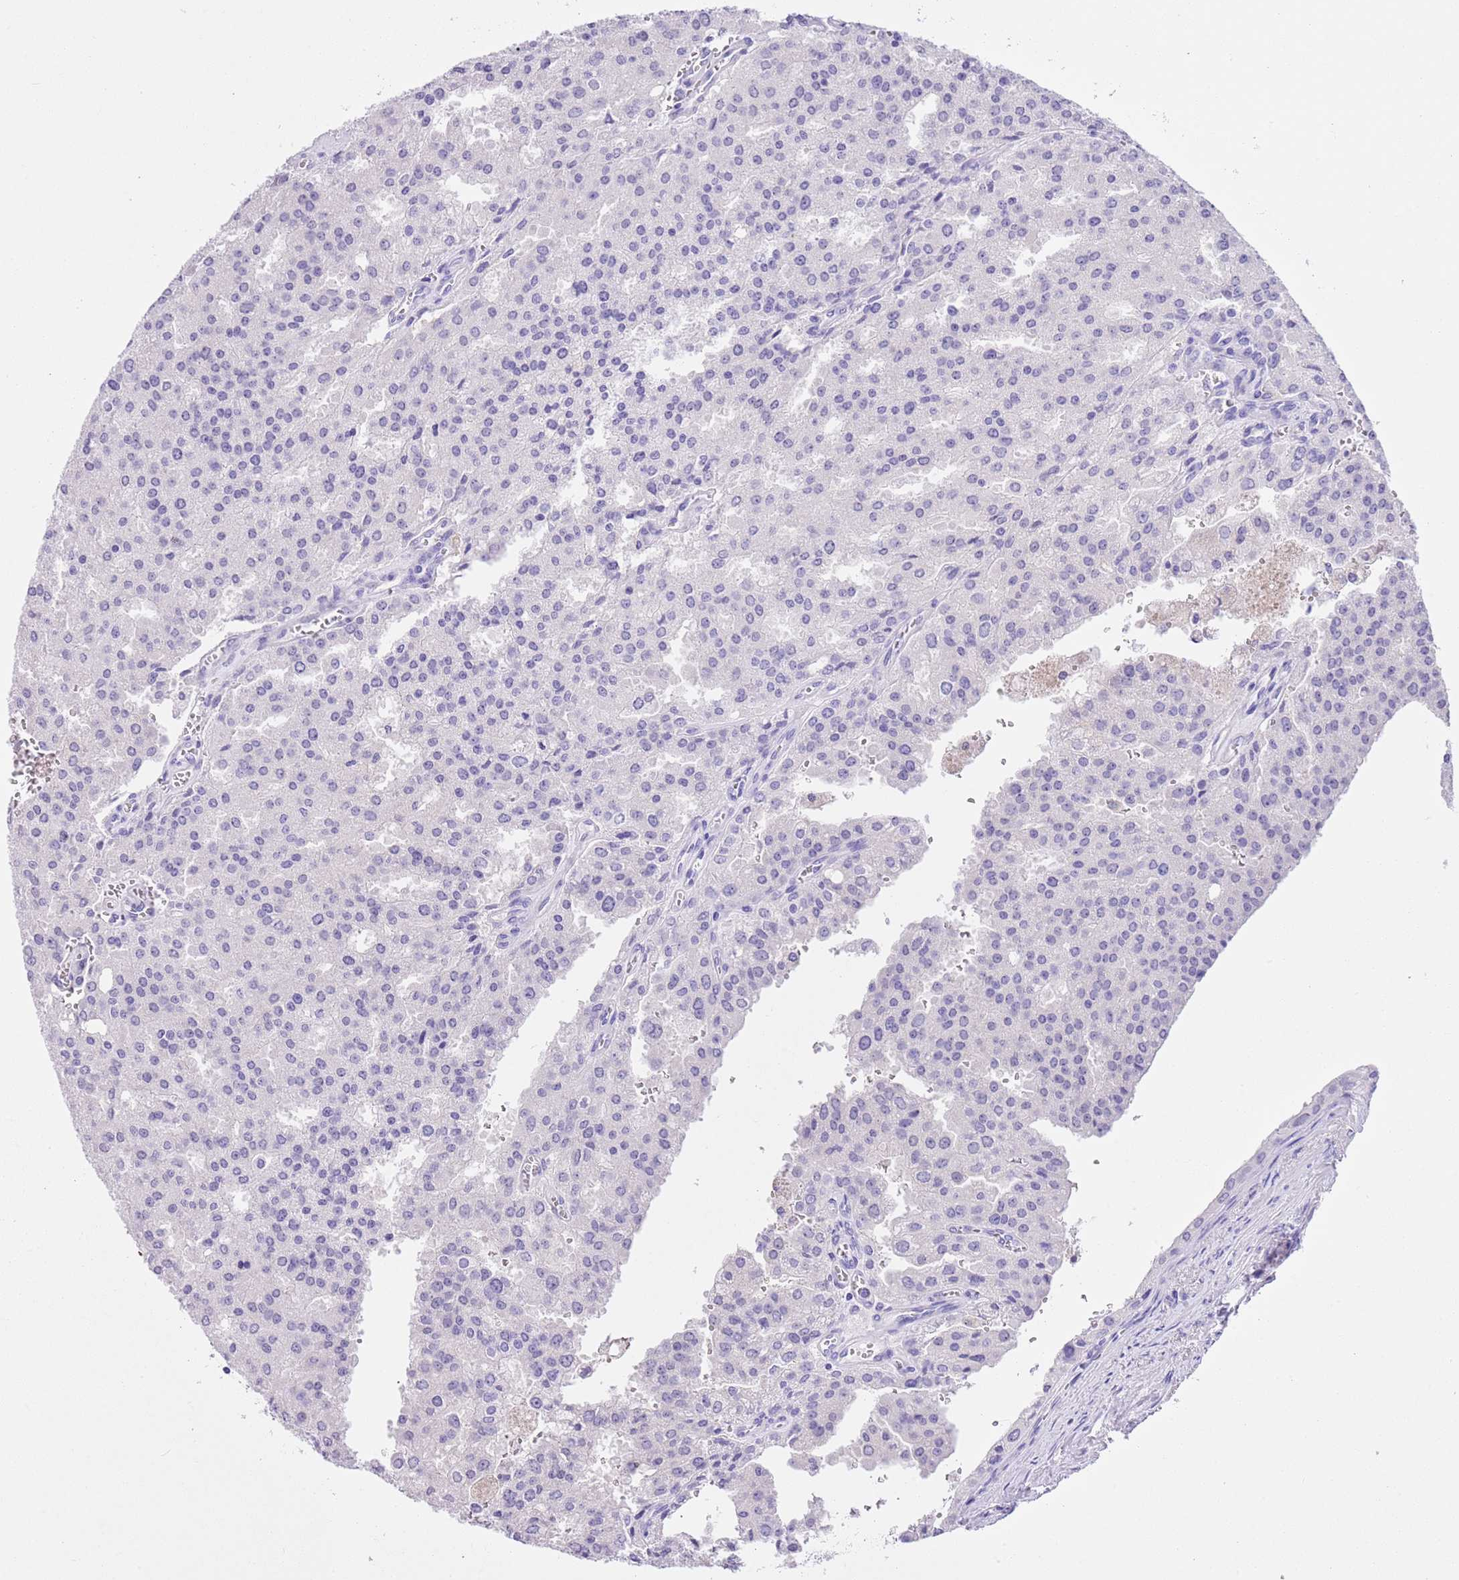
{"staining": {"intensity": "negative", "quantity": "none", "location": "none"}, "tissue": "prostate cancer", "cell_type": "Tumor cells", "image_type": "cancer", "snomed": [{"axis": "morphology", "description": "Adenocarcinoma, High grade"}, {"axis": "topography", "description": "Prostate"}], "caption": "High-grade adenocarcinoma (prostate) stained for a protein using IHC demonstrates no positivity tumor cells.", "gene": "TMEM185B", "patient": {"sex": "male", "age": 68}}